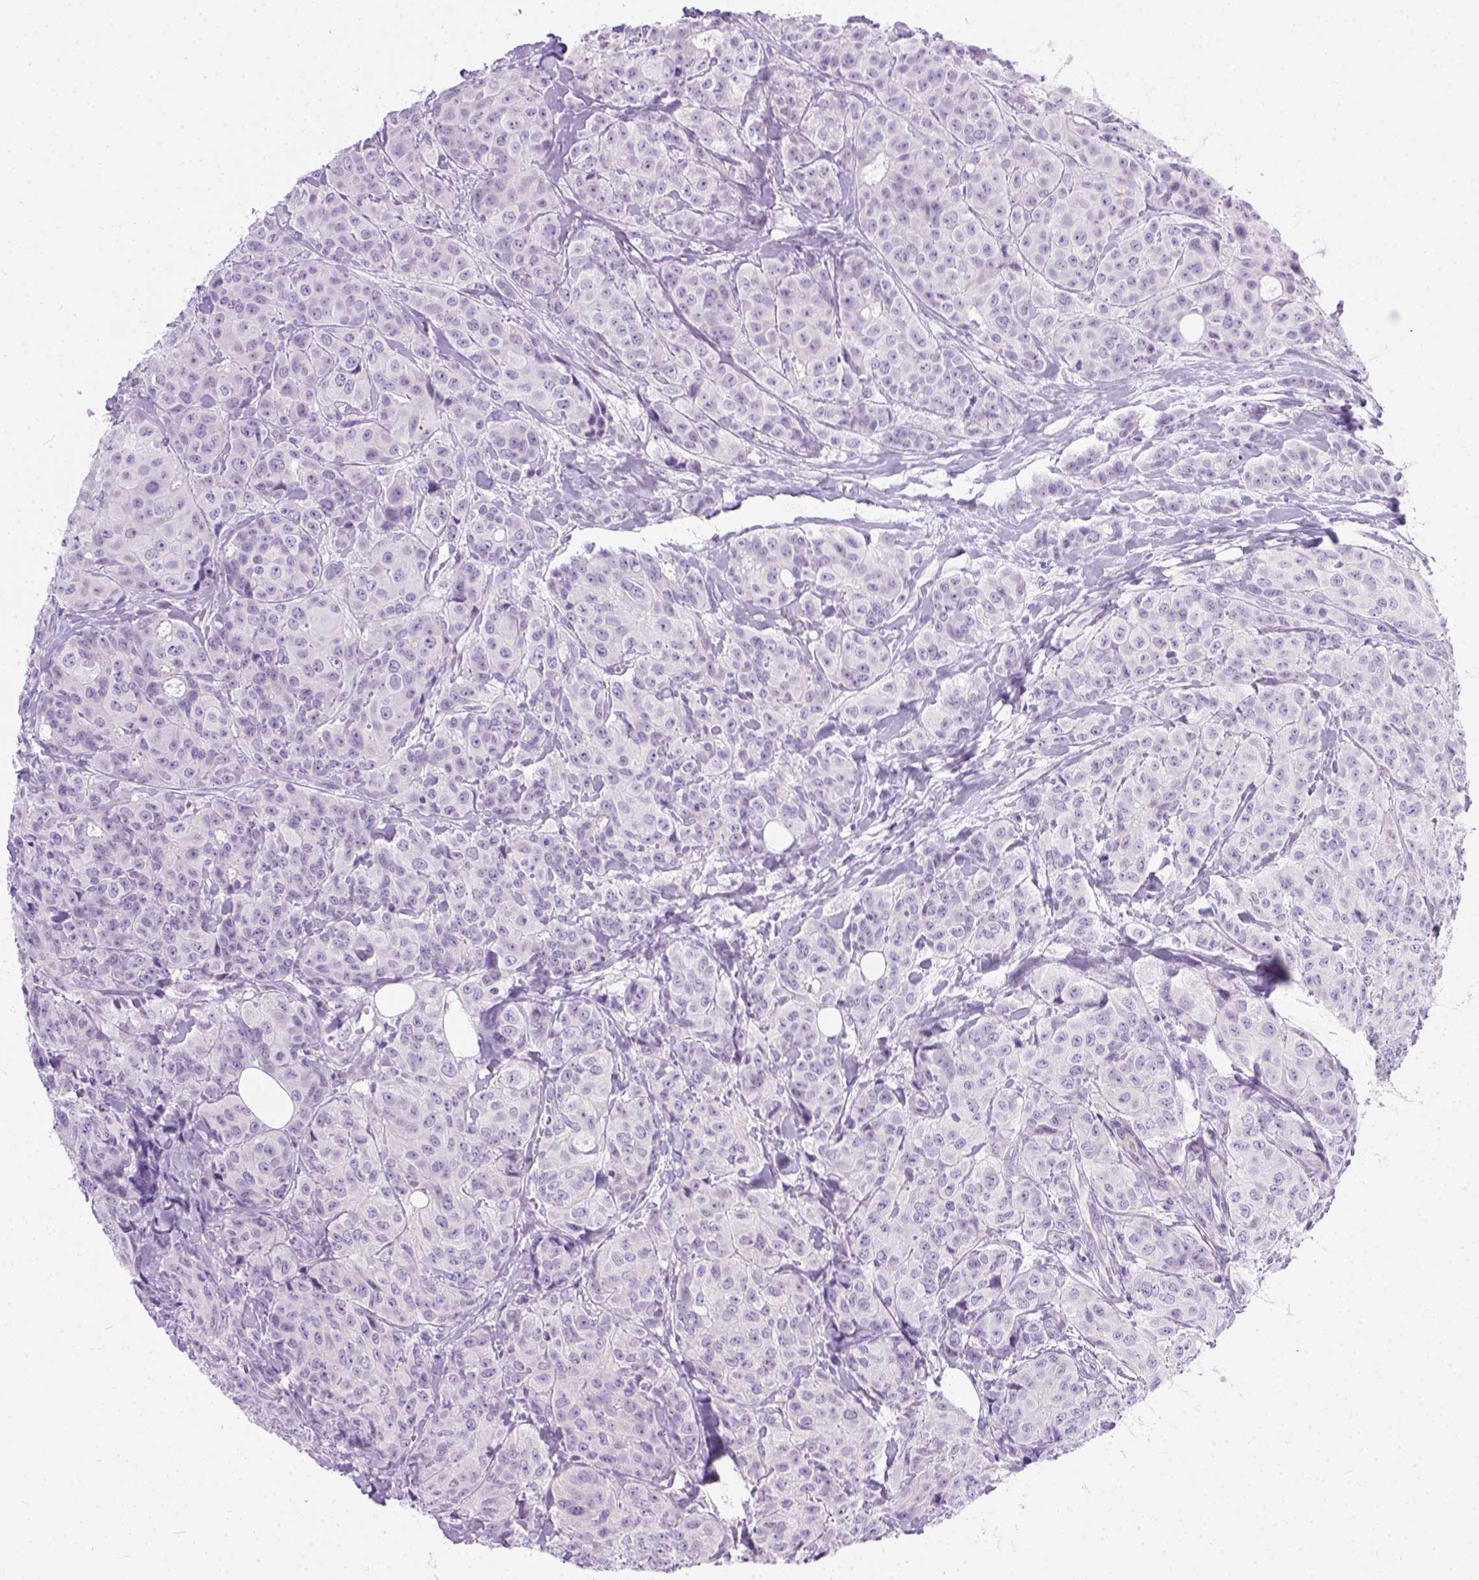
{"staining": {"intensity": "negative", "quantity": "none", "location": "none"}, "tissue": "breast cancer", "cell_type": "Tumor cells", "image_type": "cancer", "snomed": [{"axis": "morphology", "description": "Duct carcinoma"}, {"axis": "topography", "description": "Breast"}], "caption": "Tumor cells are negative for protein expression in human breast cancer.", "gene": "FAM184B", "patient": {"sex": "female", "age": 43}}